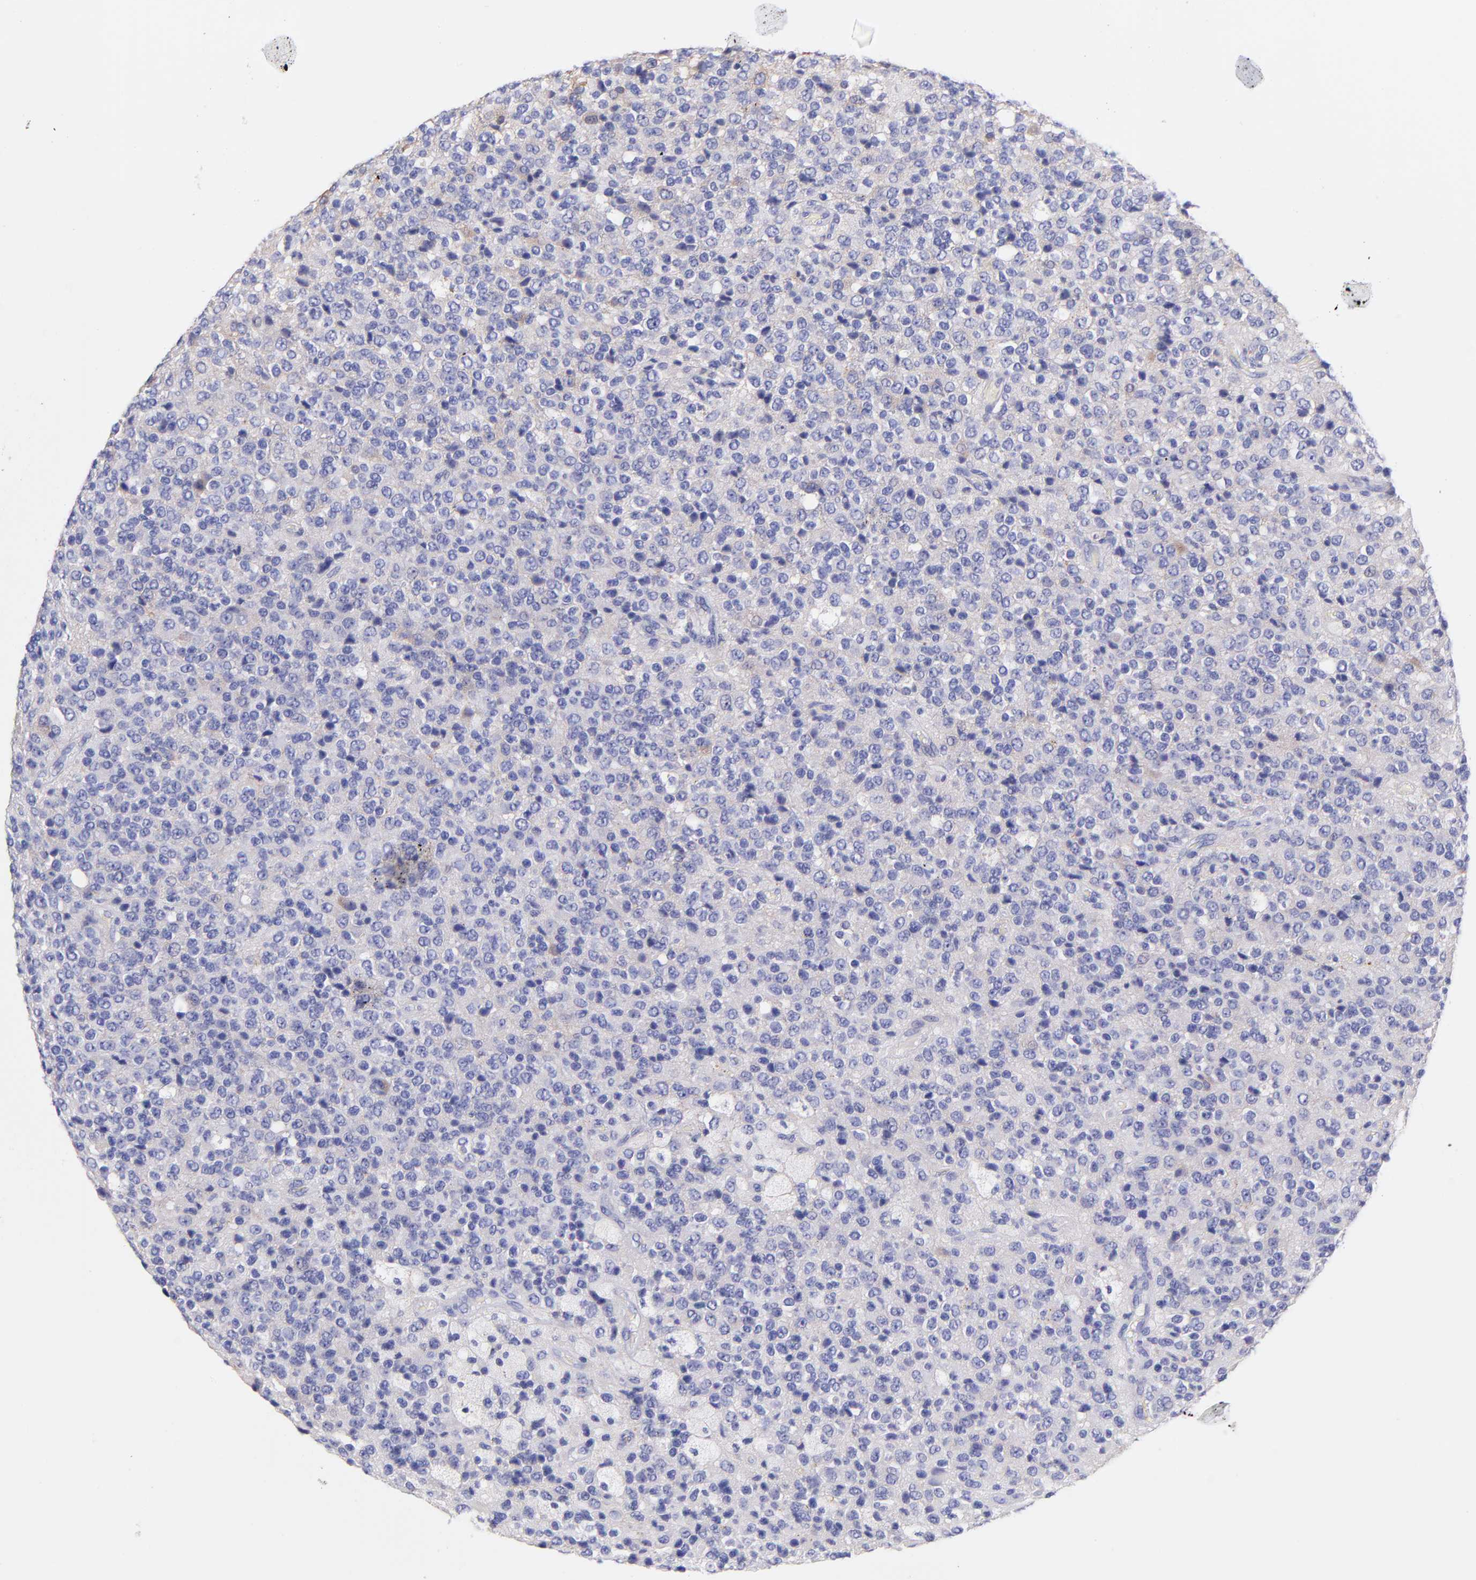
{"staining": {"intensity": "negative", "quantity": "none", "location": "none"}, "tissue": "glioma", "cell_type": "Tumor cells", "image_type": "cancer", "snomed": [{"axis": "morphology", "description": "Glioma, malignant, High grade"}, {"axis": "topography", "description": "pancreas cauda"}], "caption": "Tumor cells show no significant protein positivity in glioma. (DAB (3,3'-diaminobenzidine) immunohistochemistry (IHC) with hematoxylin counter stain).", "gene": "RAB3B", "patient": {"sex": "male", "age": 60}}